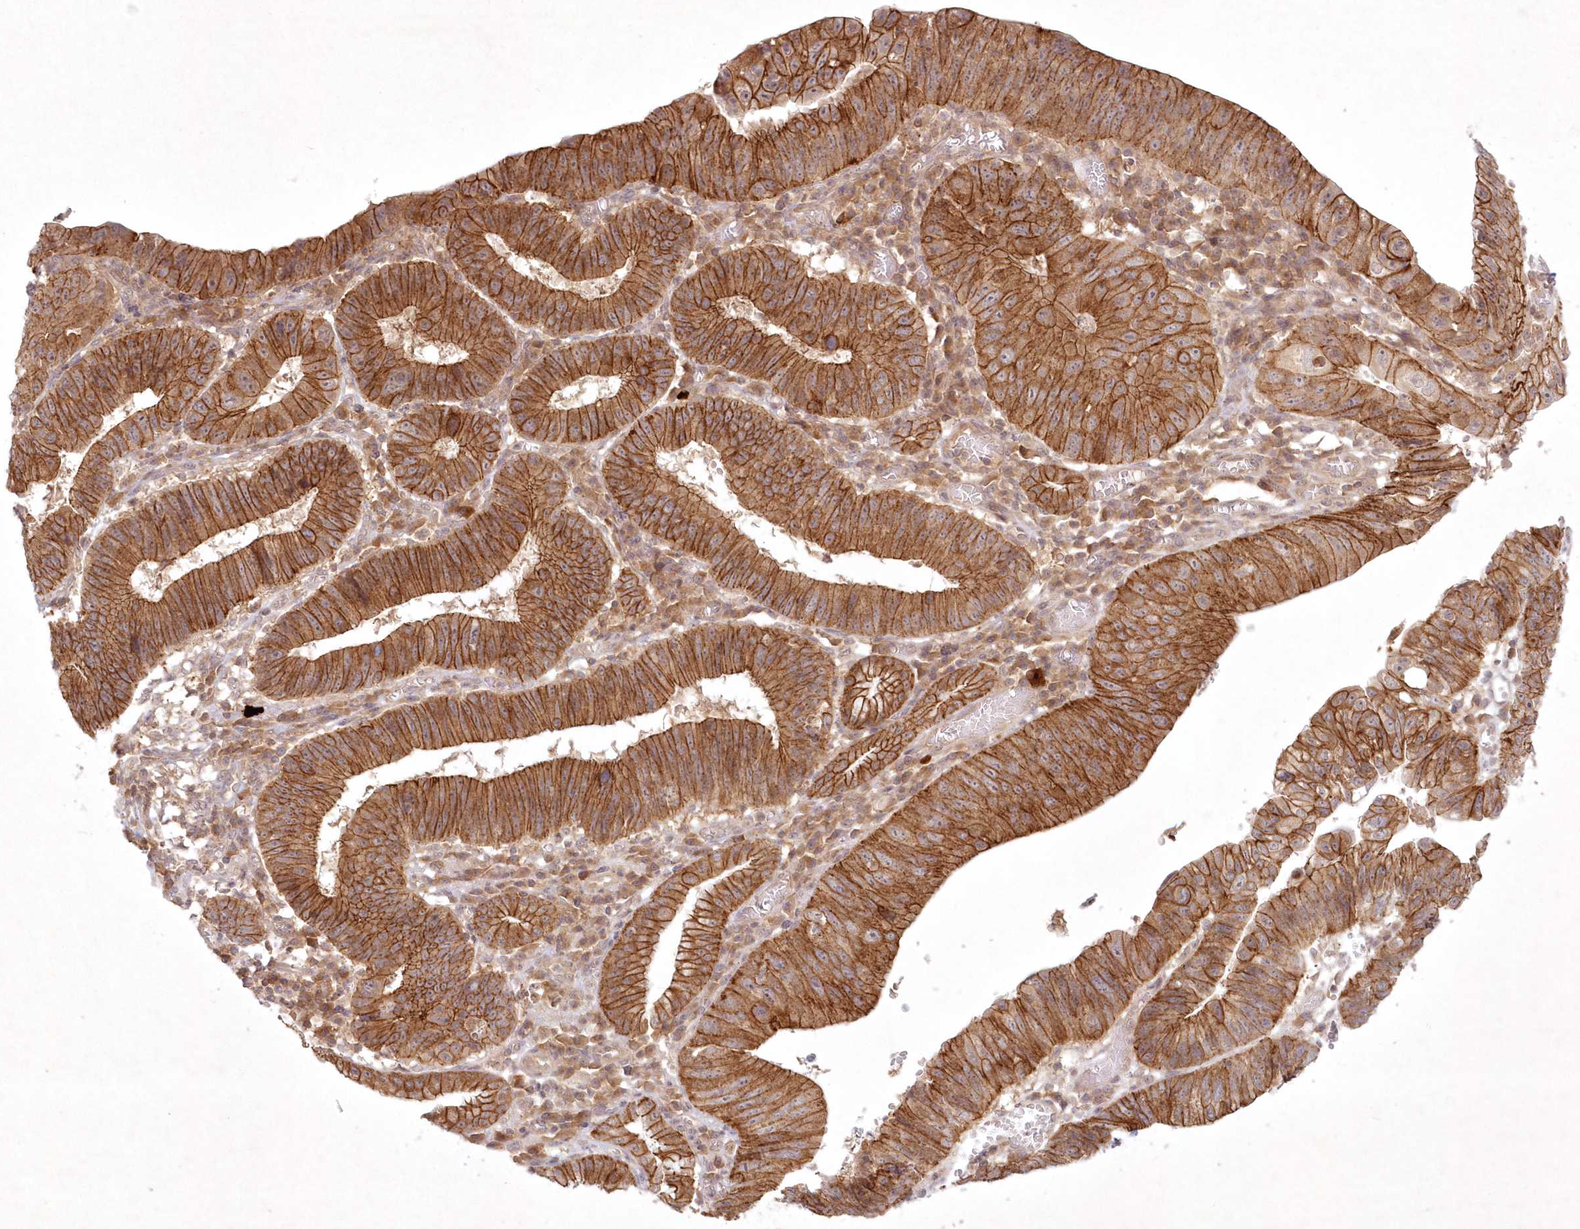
{"staining": {"intensity": "strong", "quantity": ">75%", "location": "cytoplasmic/membranous"}, "tissue": "stomach cancer", "cell_type": "Tumor cells", "image_type": "cancer", "snomed": [{"axis": "morphology", "description": "Adenocarcinoma, NOS"}, {"axis": "topography", "description": "Stomach"}], "caption": "Immunohistochemistry histopathology image of stomach adenocarcinoma stained for a protein (brown), which exhibits high levels of strong cytoplasmic/membranous staining in about >75% of tumor cells.", "gene": "TOGARAM2", "patient": {"sex": "male", "age": 59}}